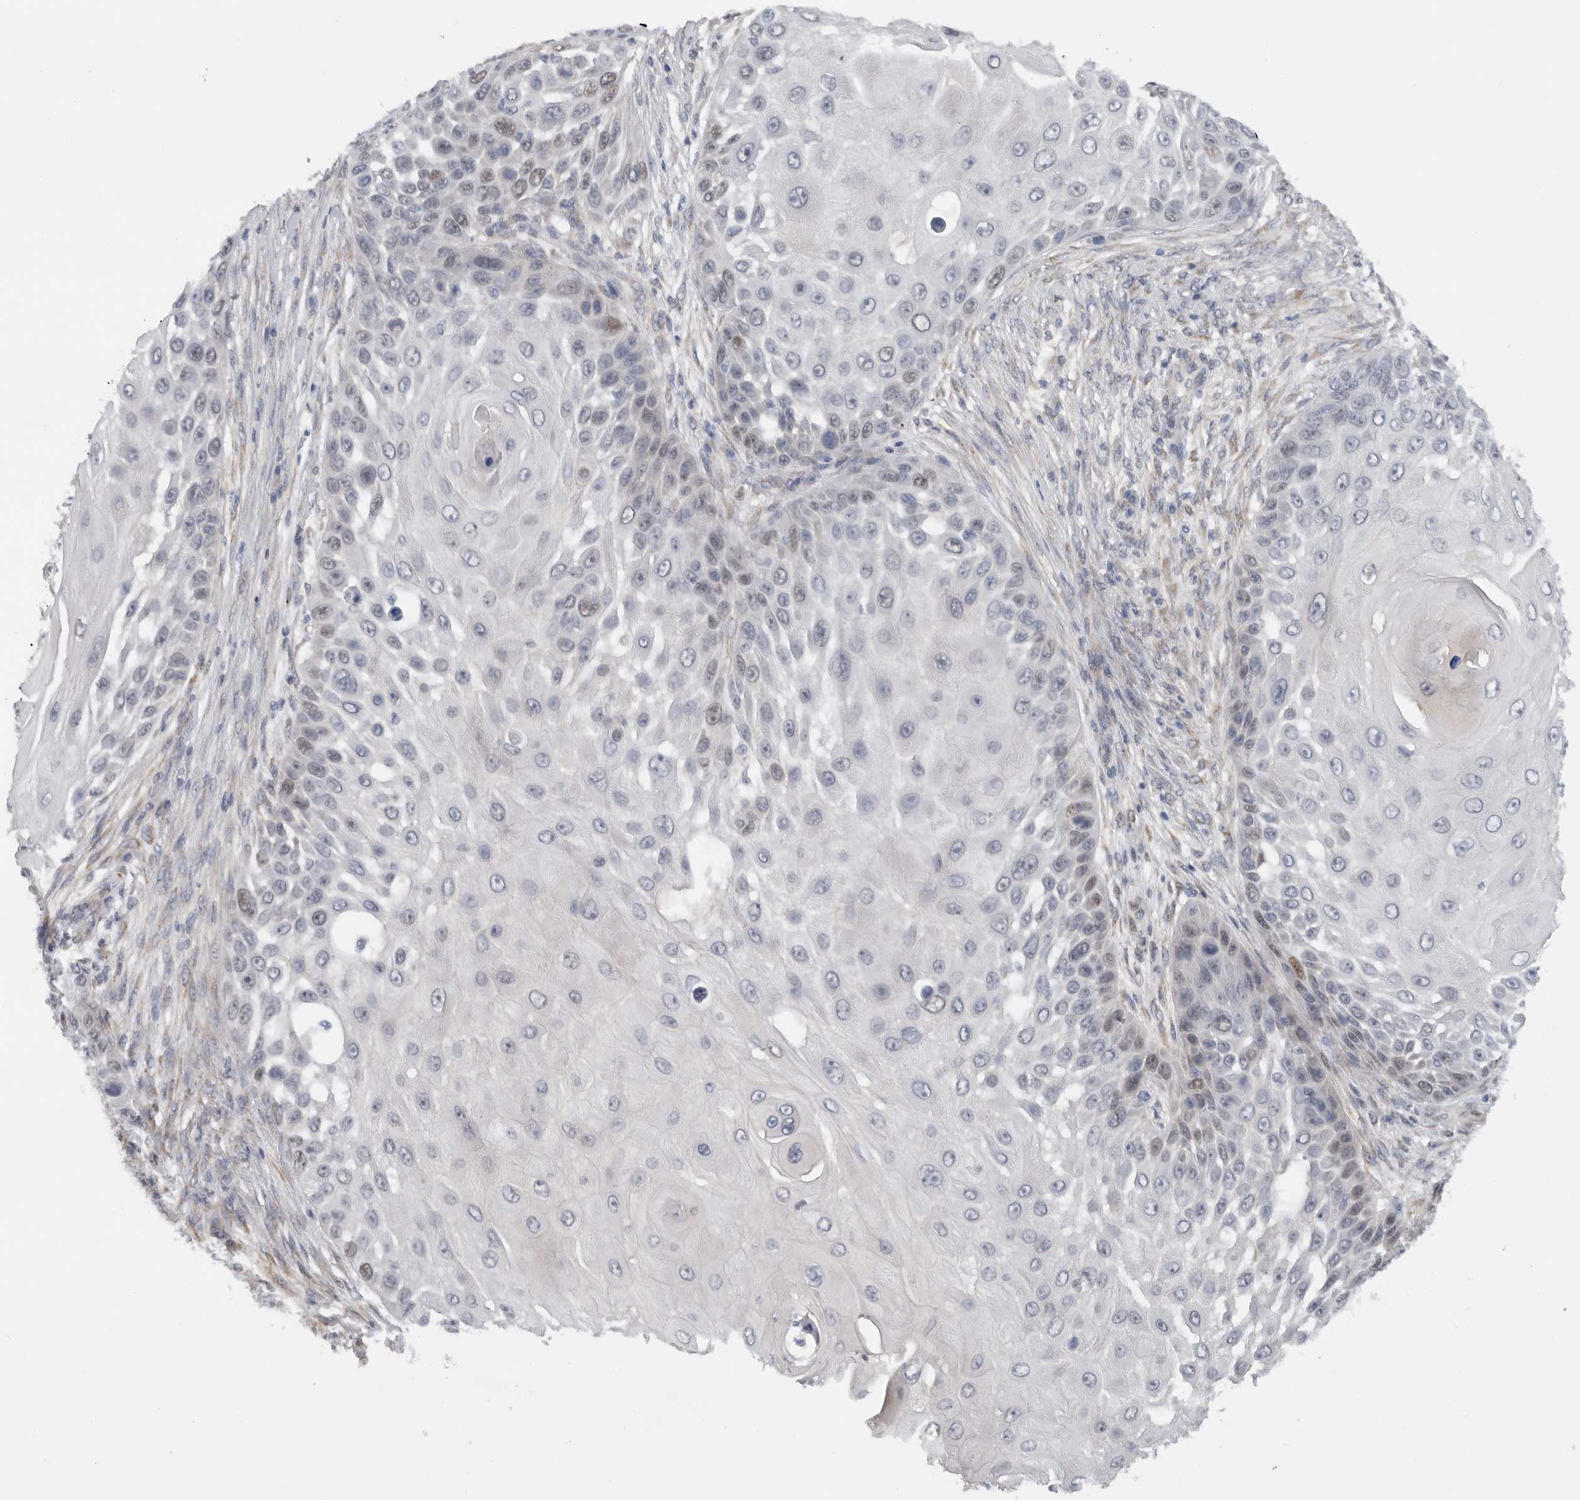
{"staining": {"intensity": "weak", "quantity": "<25%", "location": "nuclear"}, "tissue": "skin cancer", "cell_type": "Tumor cells", "image_type": "cancer", "snomed": [{"axis": "morphology", "description": "Squamous cell carcinoma, NOS"}, {"axis": "topography", "description": "Skin"}], "caption": "A high-resolution micrograph shows immunohistochemistry staining of squamous cell carcinoma (skin), which shows no significant expression in tumor cells. (DAB (3,3'-diaminobenzidine) immunohistochemistry, high magnification).", "gene": "DYRK2", "patient": {"sex": "female", "age": 44}}